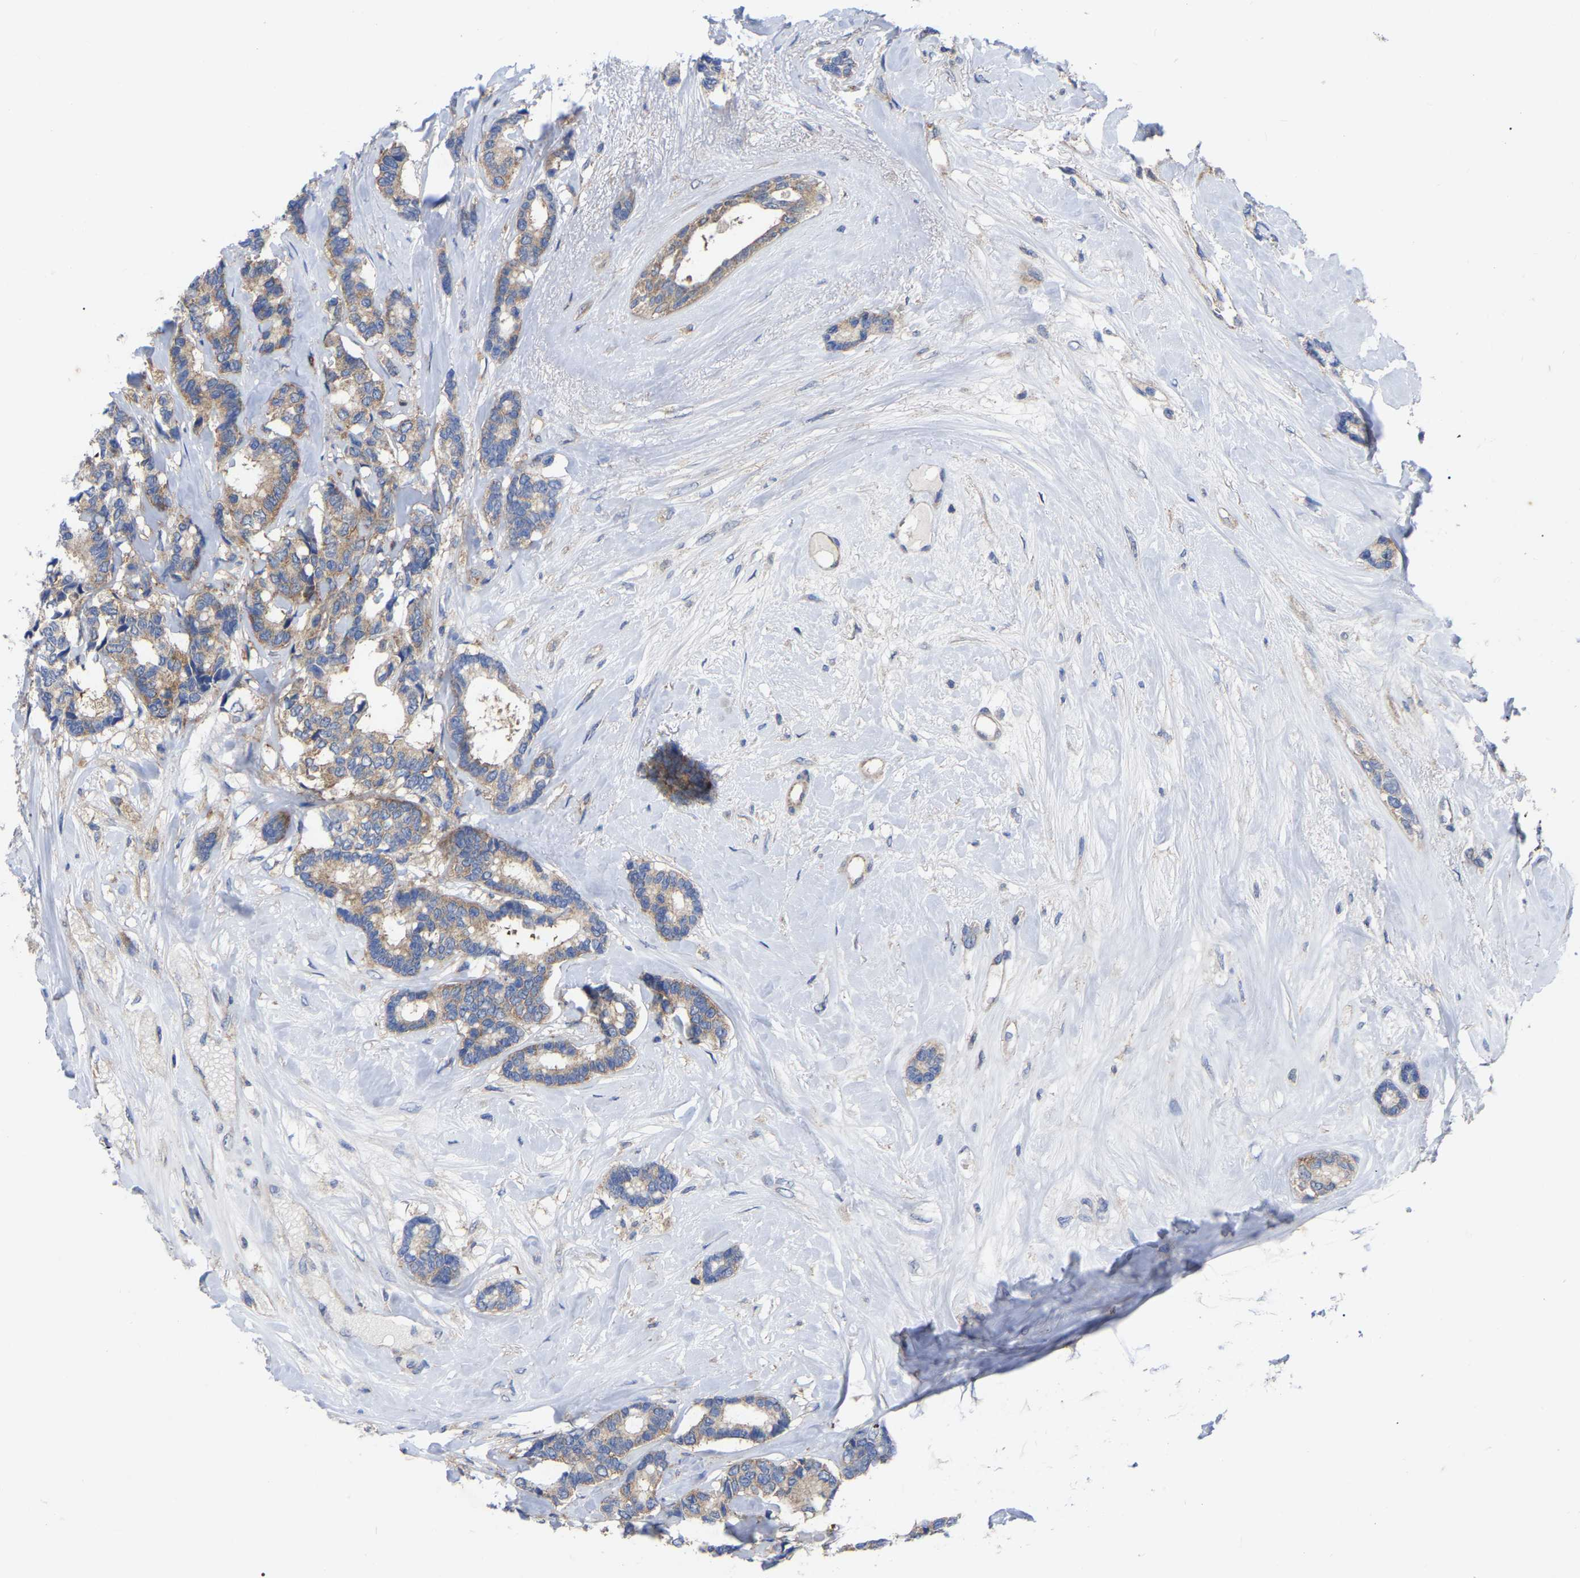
{"staining": {"intensity": "weak", "quantity": ">75%", "location": "cytoplasmic/membranous"}, "tissue": "breast cancer", "cell_type": "Tumor cells", "image_type": "cancer", "snomed": [{"axis": "morphology", "description": "Duct carcinoma"}, {"axis": "topography", "description": "Breast"}], "caption": "There is low levels of weak cytoplasmic/membranous staining in tumor cells of breast cancer, as demonstrated by immunohistochemical staining (brown color).", "gene": "TCP1", "patient": {"sex": "female", "age": 87}}